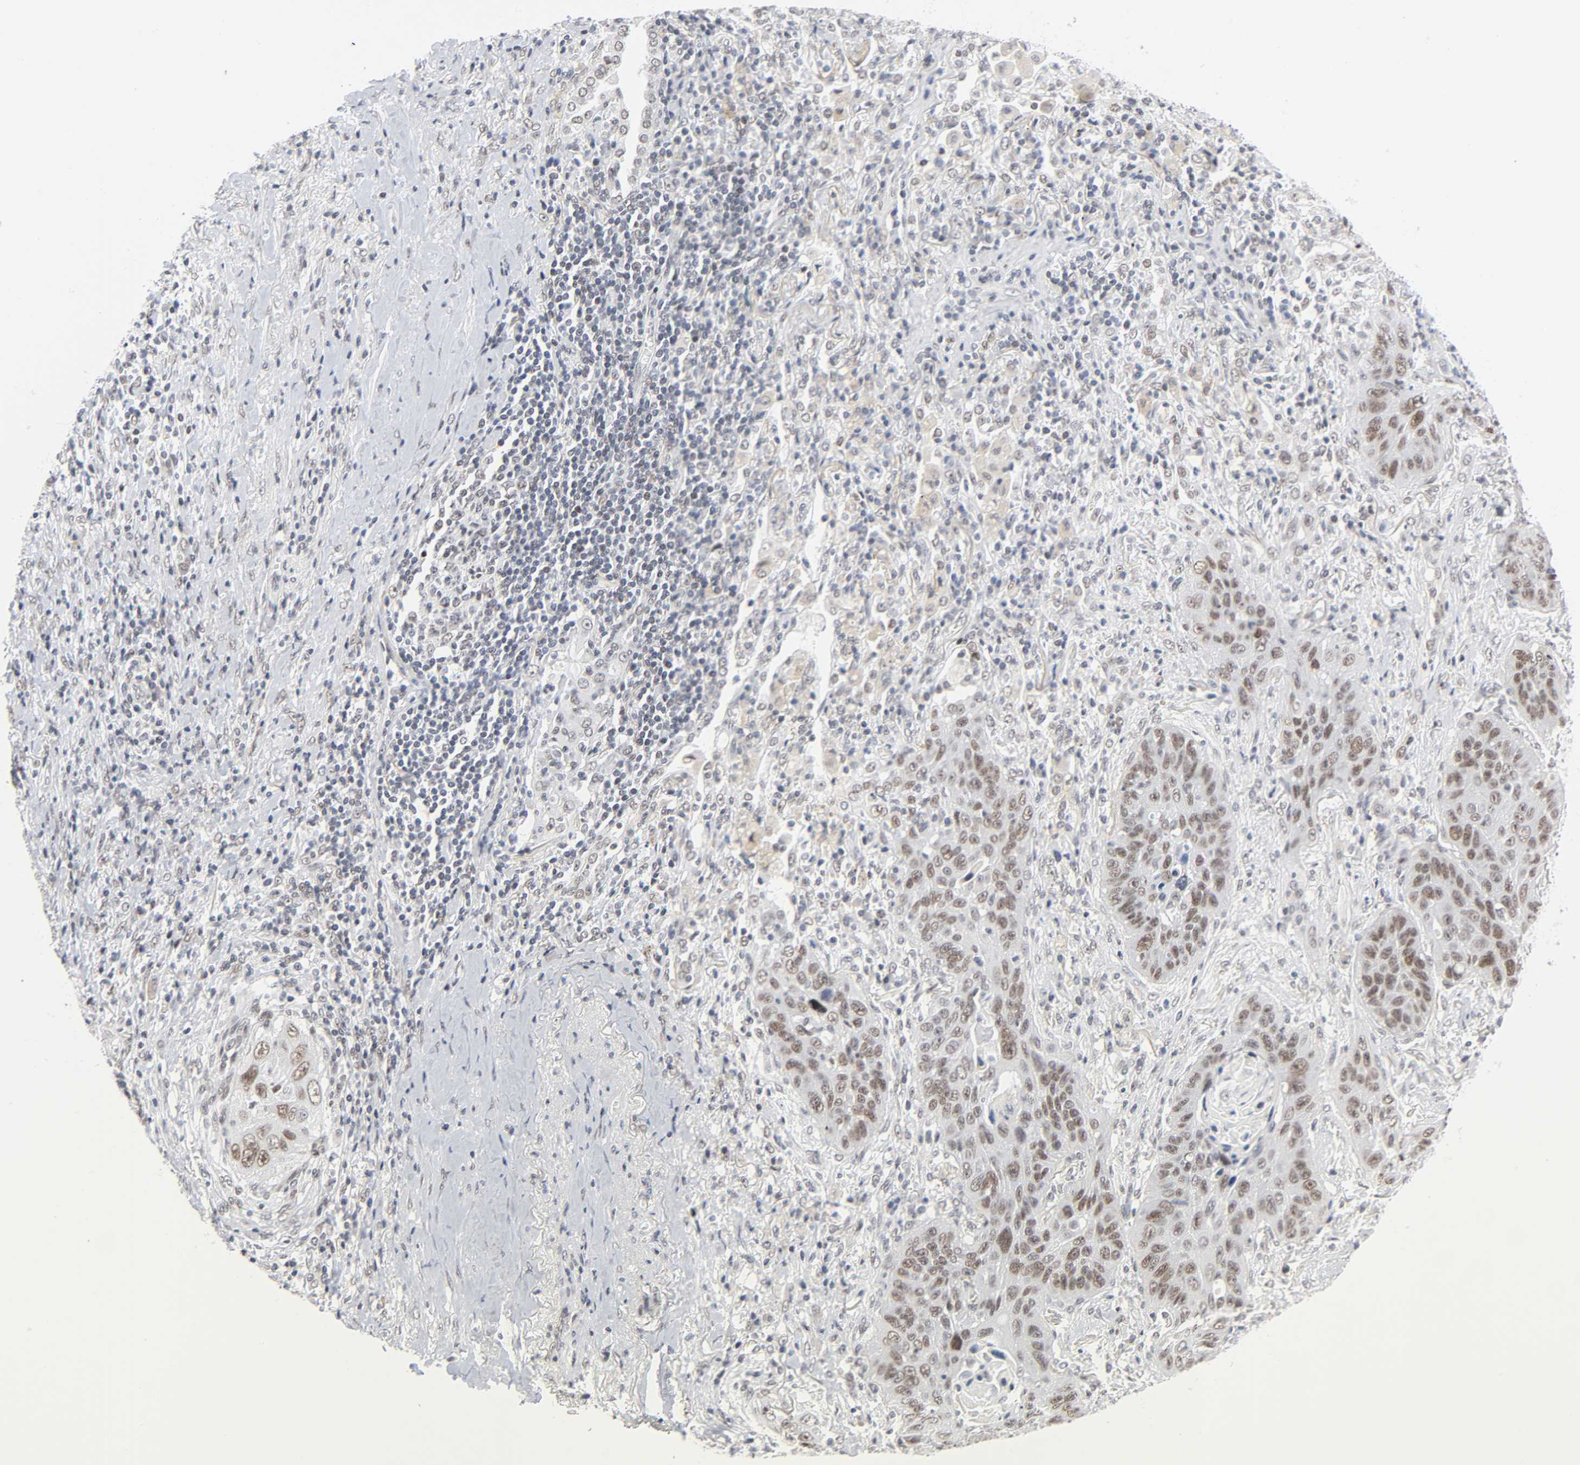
{"staining": {"intensity": "weak", "quantity": ">75%", "location": "nuclear"}, "tissue": "lung cancer", "cell_type": "Tumor cells", "image_type": "cancer", "snomed": [{"axis": "morphology", "description": "Squamous cell carcinoma, NOS"}, {"axis": "topography", "description": "Lung"}], "caption": "Lung cancer stained with a protein marker demonstrates weak staining in tumor cells.", "gene": "DIDO1", "patient": {"sex": "female", "age": 67}}